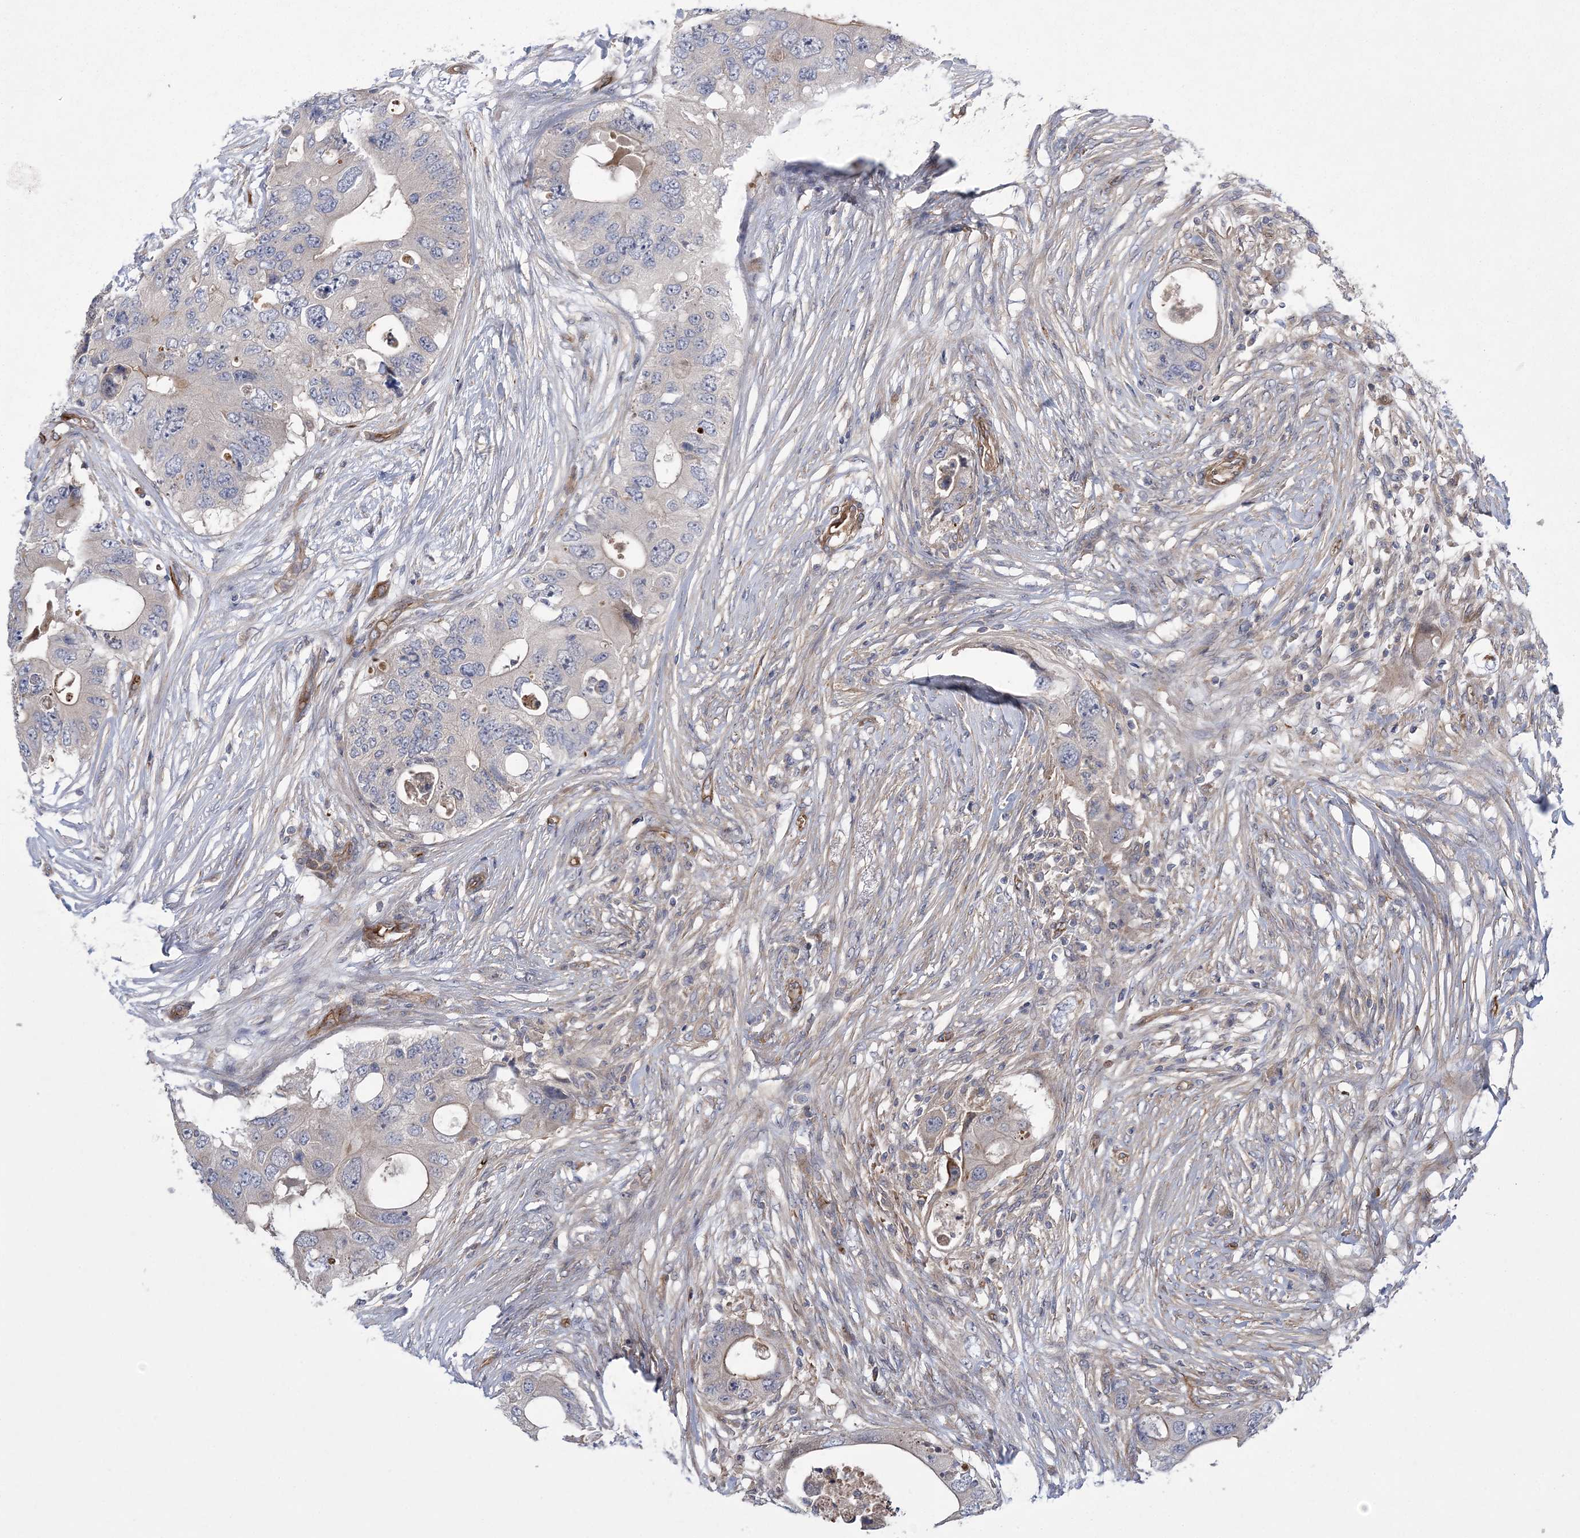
{"staining": {"intensity": "weak", "quantity": "<25%", "location": "cytoplasmic/membranous"}, "tissue": "colorectal cancer", "cell_type": "Tumor cells", "image_type": "cancer", "snomed": [{"axis": "morphology", "description": "Adenocarcinoma, NOS"}, {"axis": "topography", "description": "Colon"}], "caption": "Human adenocarcinoma (colorectal) stained for a protein using immunohistochemistry (IHC) exhibits no staining in tumor cells.", "gene": "CALN1", "patient": {"sex": "male", "age": 71}}